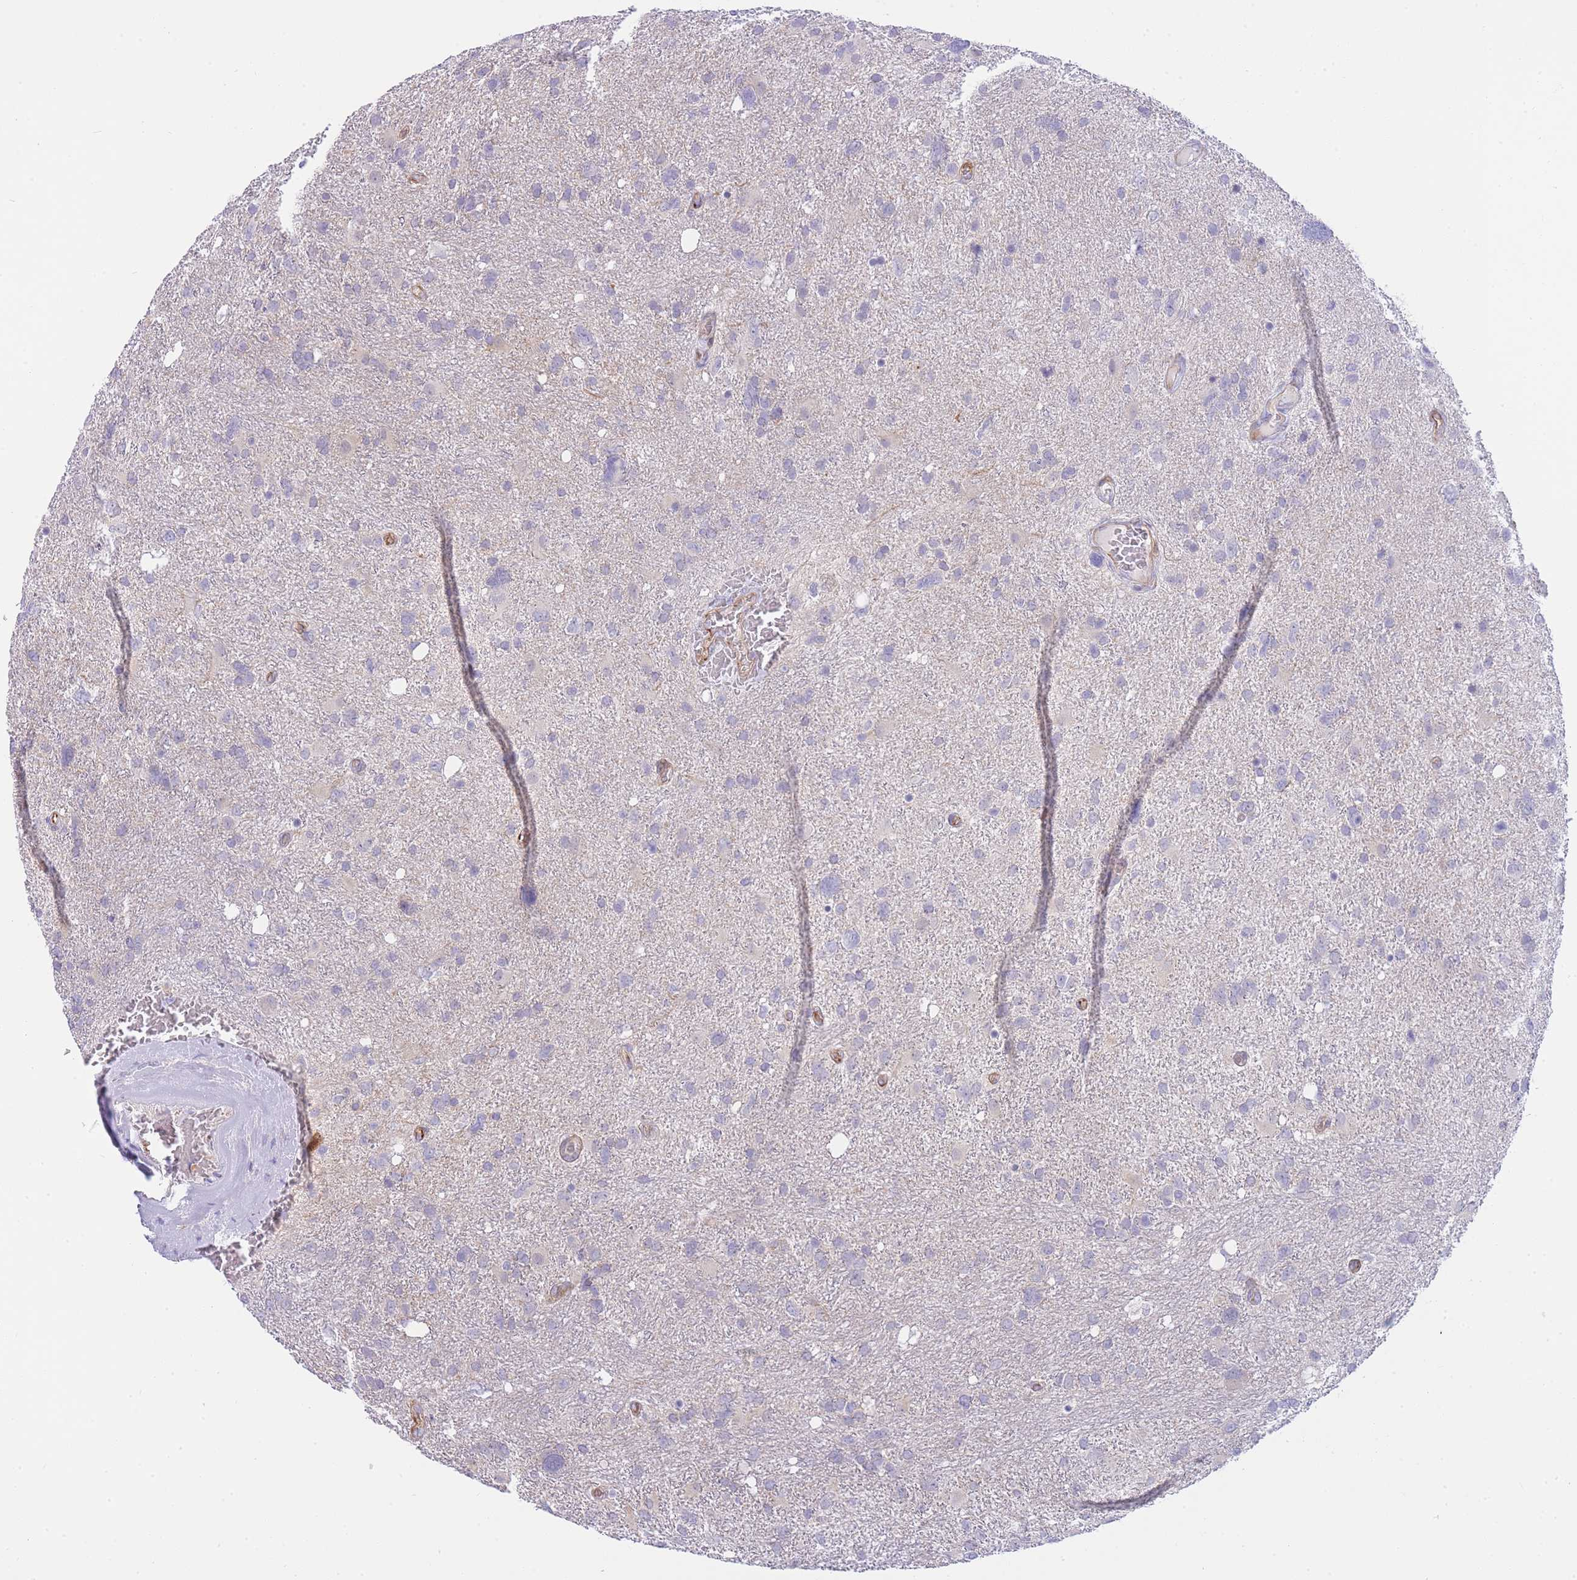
{"staining": {"intensity": "negative", "quantity": "none", "location": "none"}, "tissue": "glioma", "cell_type": "Tumor cells", "image_type": "cancer", "snomed": [{"axis": "morphology", "description": "Glioma, malignant, High grade"}, {"axis": "topography", "description": "Brain"}], "caption": "Human glioma stained for a protein using immunohistochemistry exhibits no staining in tumor cells.", "gene": "ECPAS", "patient": {"sex": "male", "age": 61}}